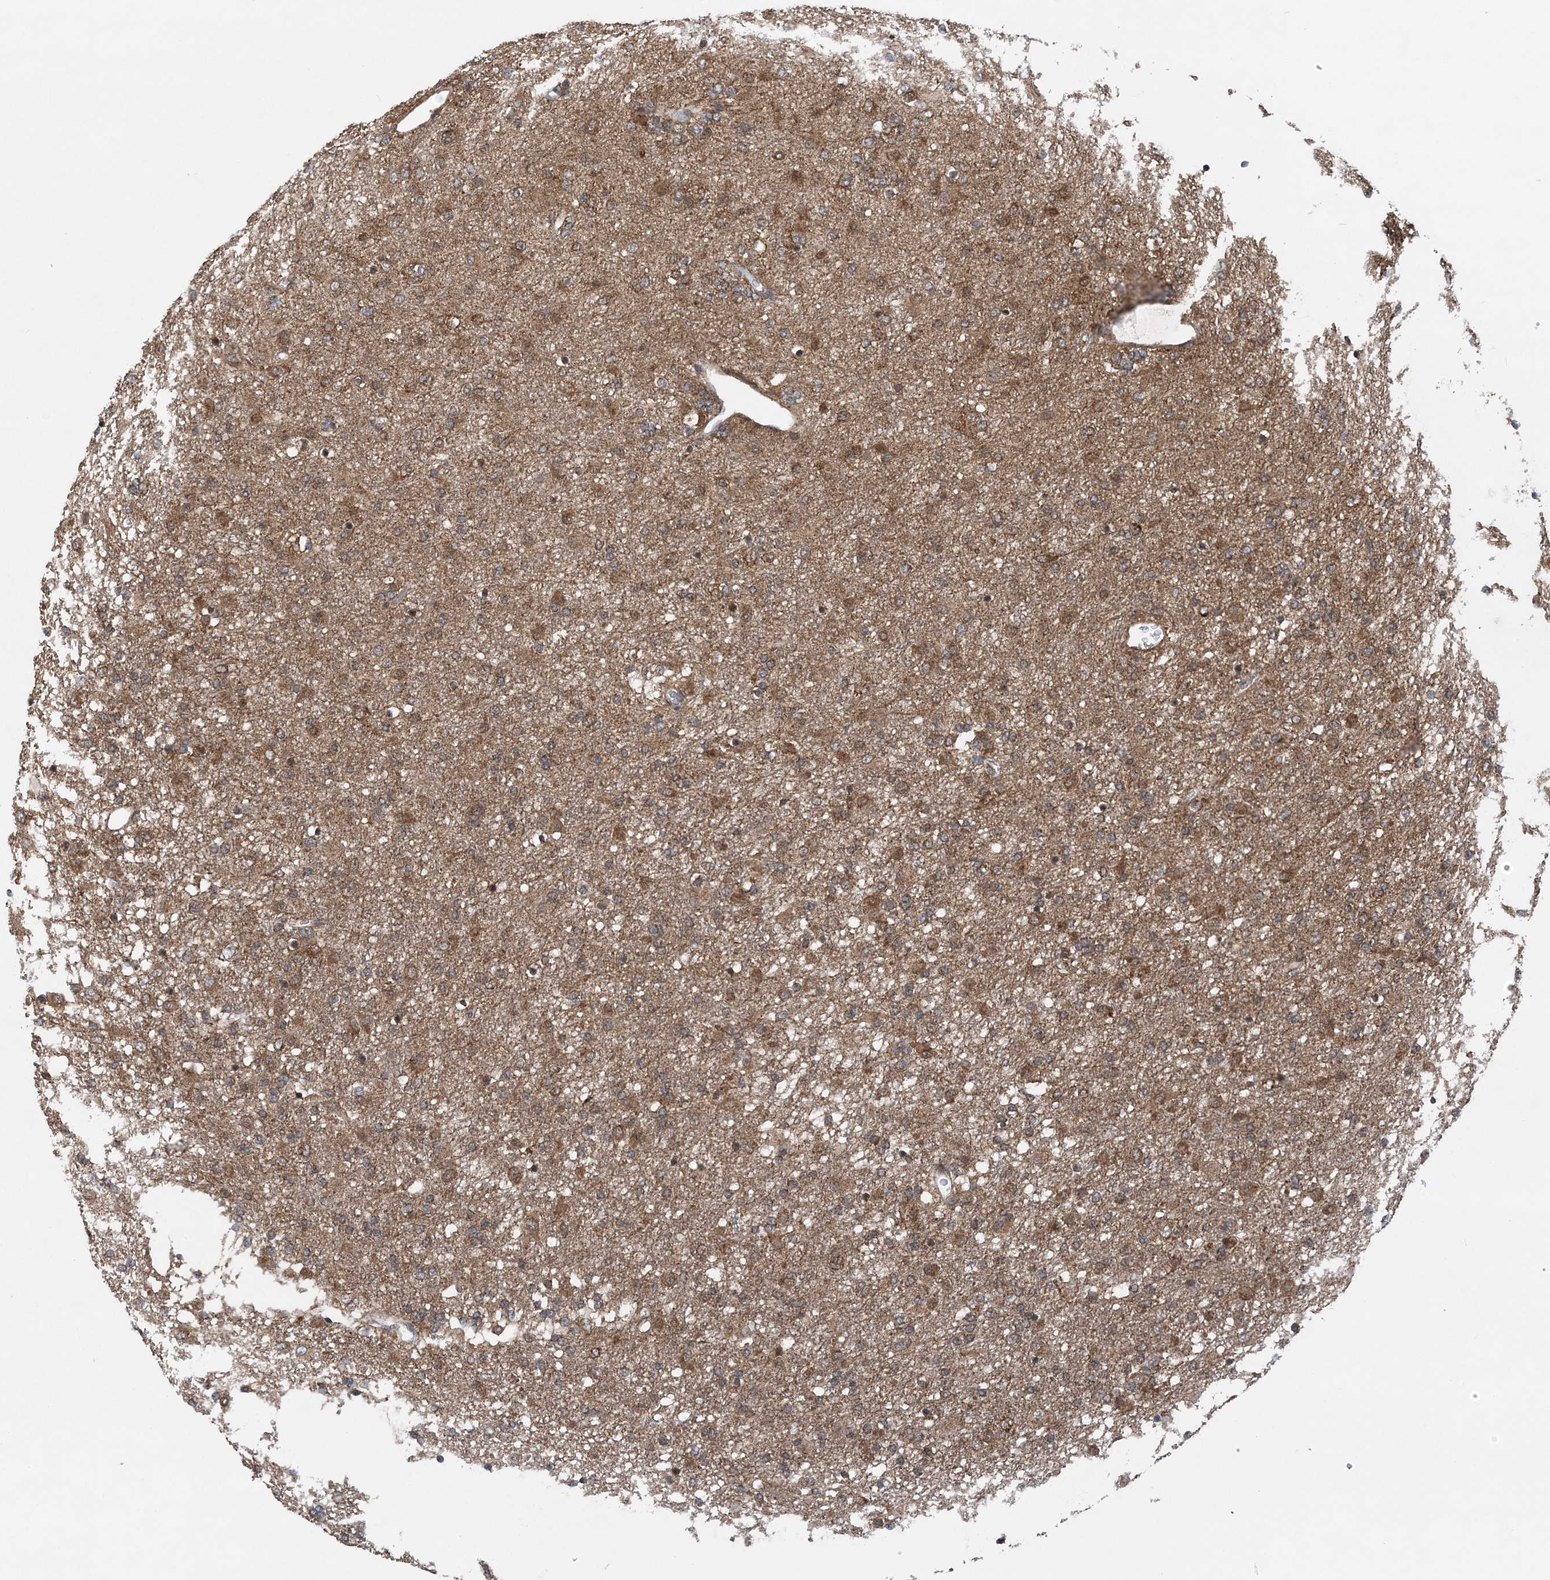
{"staining": {"intensity": "moderate", "quantity": ">75%", "location": "cytoplasmic/membranous"}, "tissue": "glioma", "cell_type": "Tumor cells", "image_type": "cancer", "snomed": [{"axis": "morphology", "description": "Glioma, malignant, Low grade"}, {"axis": "topography", "description": "Brain"}], "caption": "High-magnification brightfield microscopy of glioma stained with DAB (3,3'-diaminobenzidine) (brown) and counterstained with hematoxylin (blue). tumor cells exhibit moderate cytoplasmic/membranous staining is appreciated in about>75% of cells.", "gene": "PCBP1", "patient": {"sex": "male", "age": 65}}